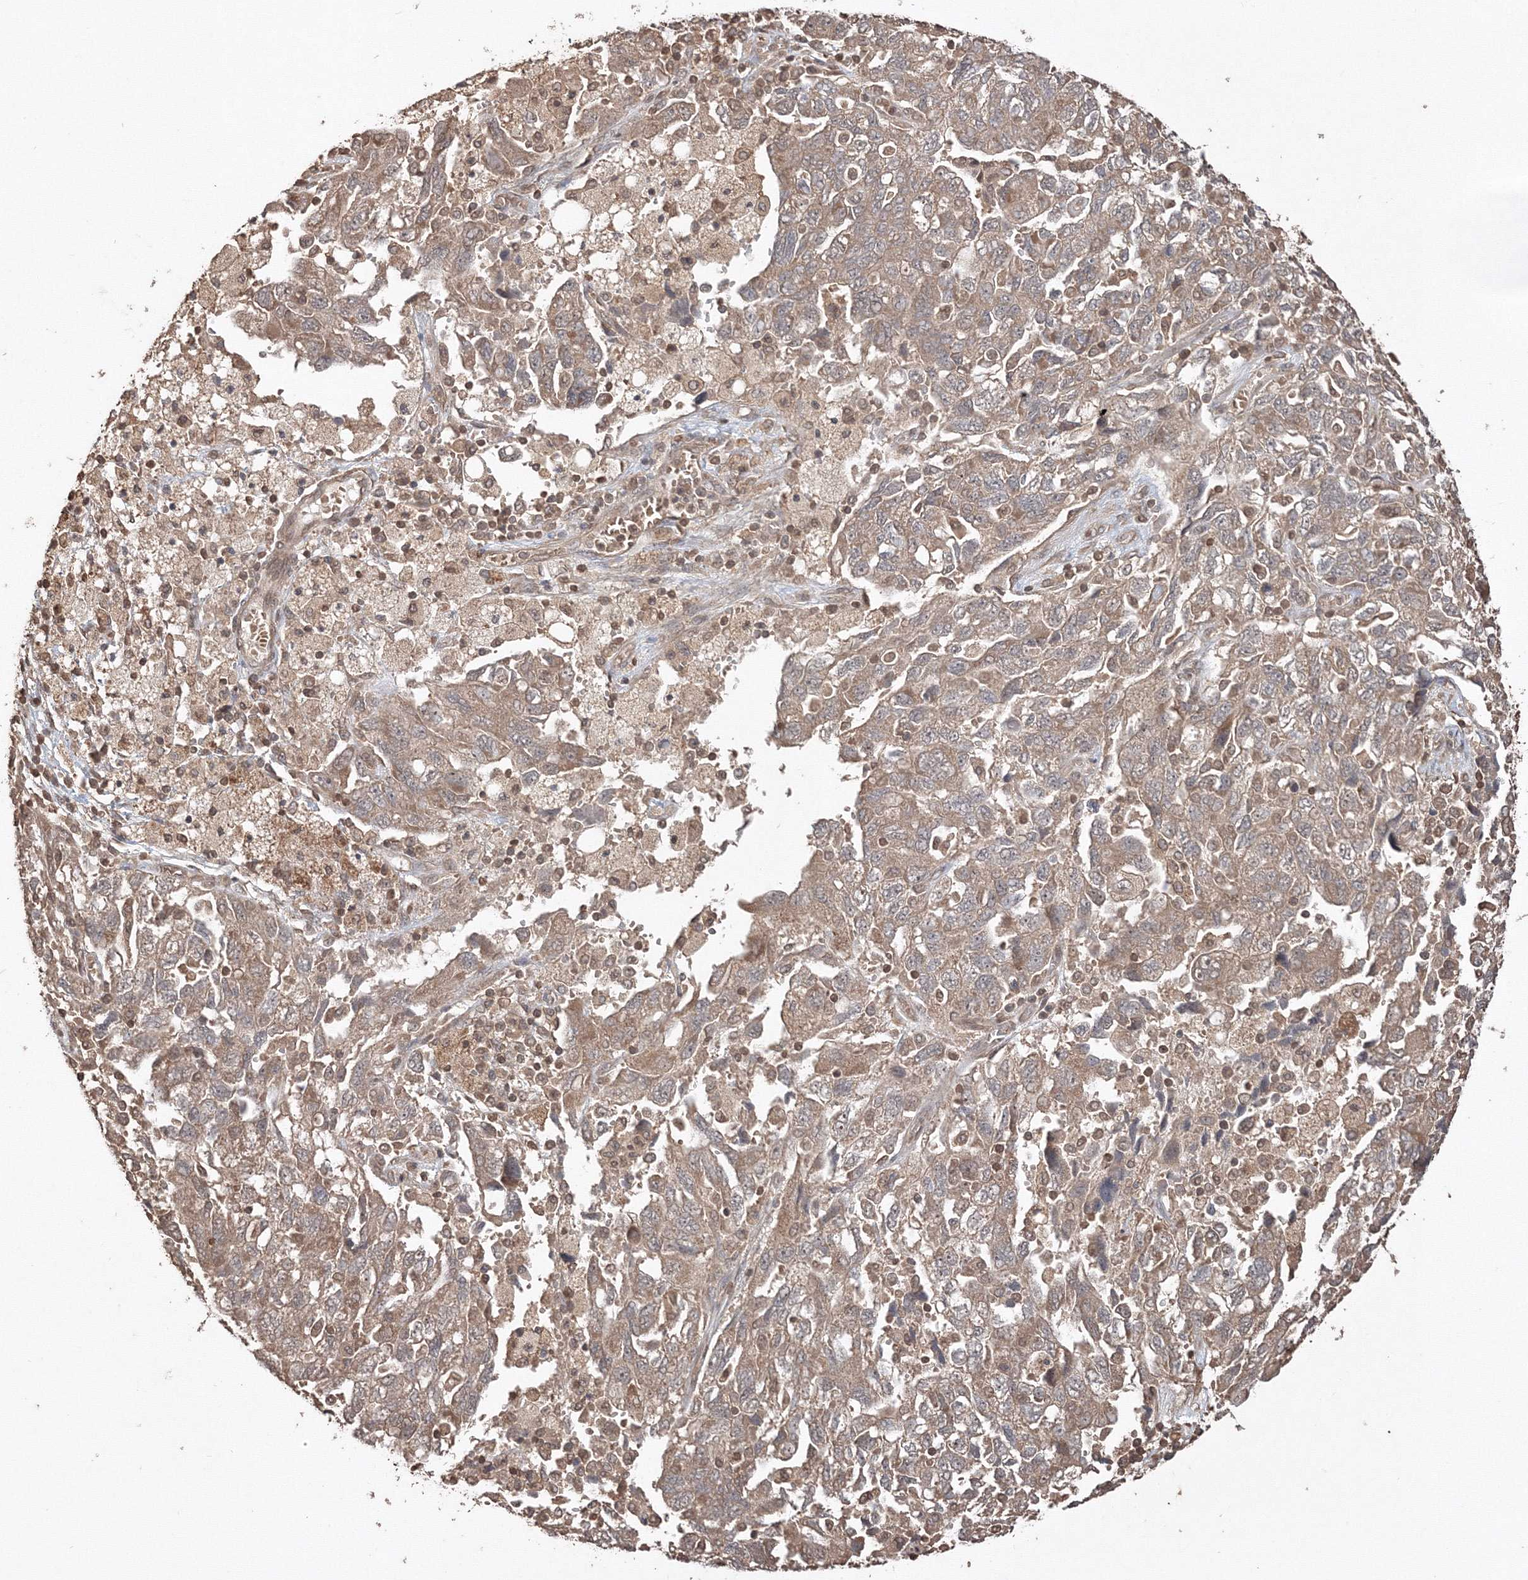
{"staining": {"intensity": "weak", "quantity": ">75%", "location": "cytoplasmic/membranous"}, "tissue": "ovarian cancer", "cell_type": "Tumor cells", "image_type": "cancer", "snomed": [{"axis": "morphology", "description": "Carcinoma, NOS"}, {"axis": "morphology", "description": "Cystadenocarcinoma, serous, NOS"}, {"axis": "topography", "description": "Ovary"}], "caption": "Ovarian cancer (carcinoma) tissue demonstrates weak cytoplasmic/membranous expression in approximately >75% of tumor cells", "gene": "CCDC122", "patient": {"sex": "female", "age": 69}}